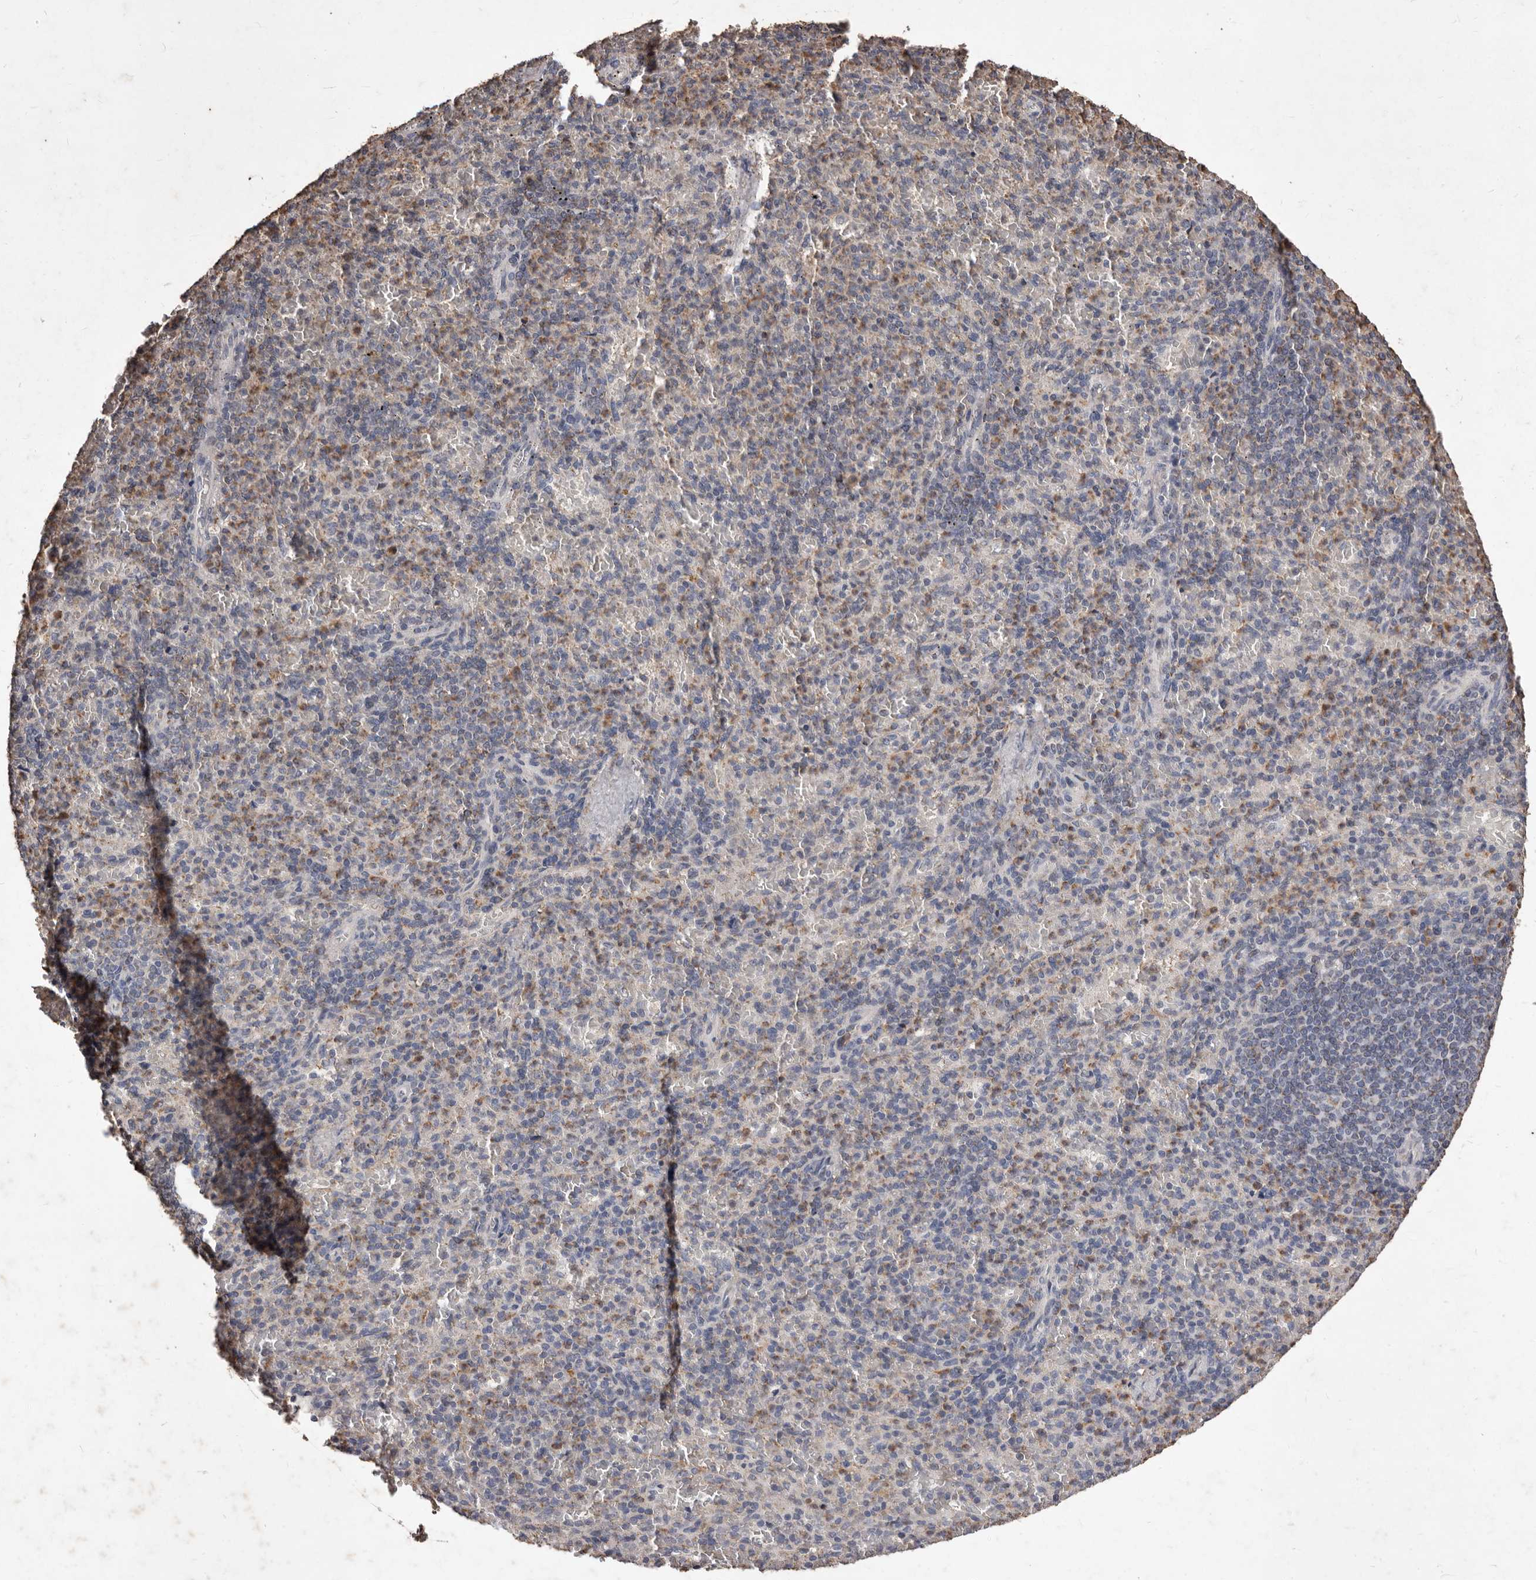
{"staining": {"intensity": "moderate", "quantity": "<25%", "location": "cytoplasmic/membranous"}, "tissue": "spleen", "cell_type": "Cells in red pulp", "image_type": "normal", "snomed": [{"axis": "morphology", "description": "Normal tissue, NOS"}, {"axis": "topography", "description": "Spleen"}], "caption": "A brown stain highlights moderate cytoplasmic/membranous staining of a protein in cells in red pulp of benign human spleen.", "gene": "CXCL14", "patient": {"sex": "female", "age": 74}}